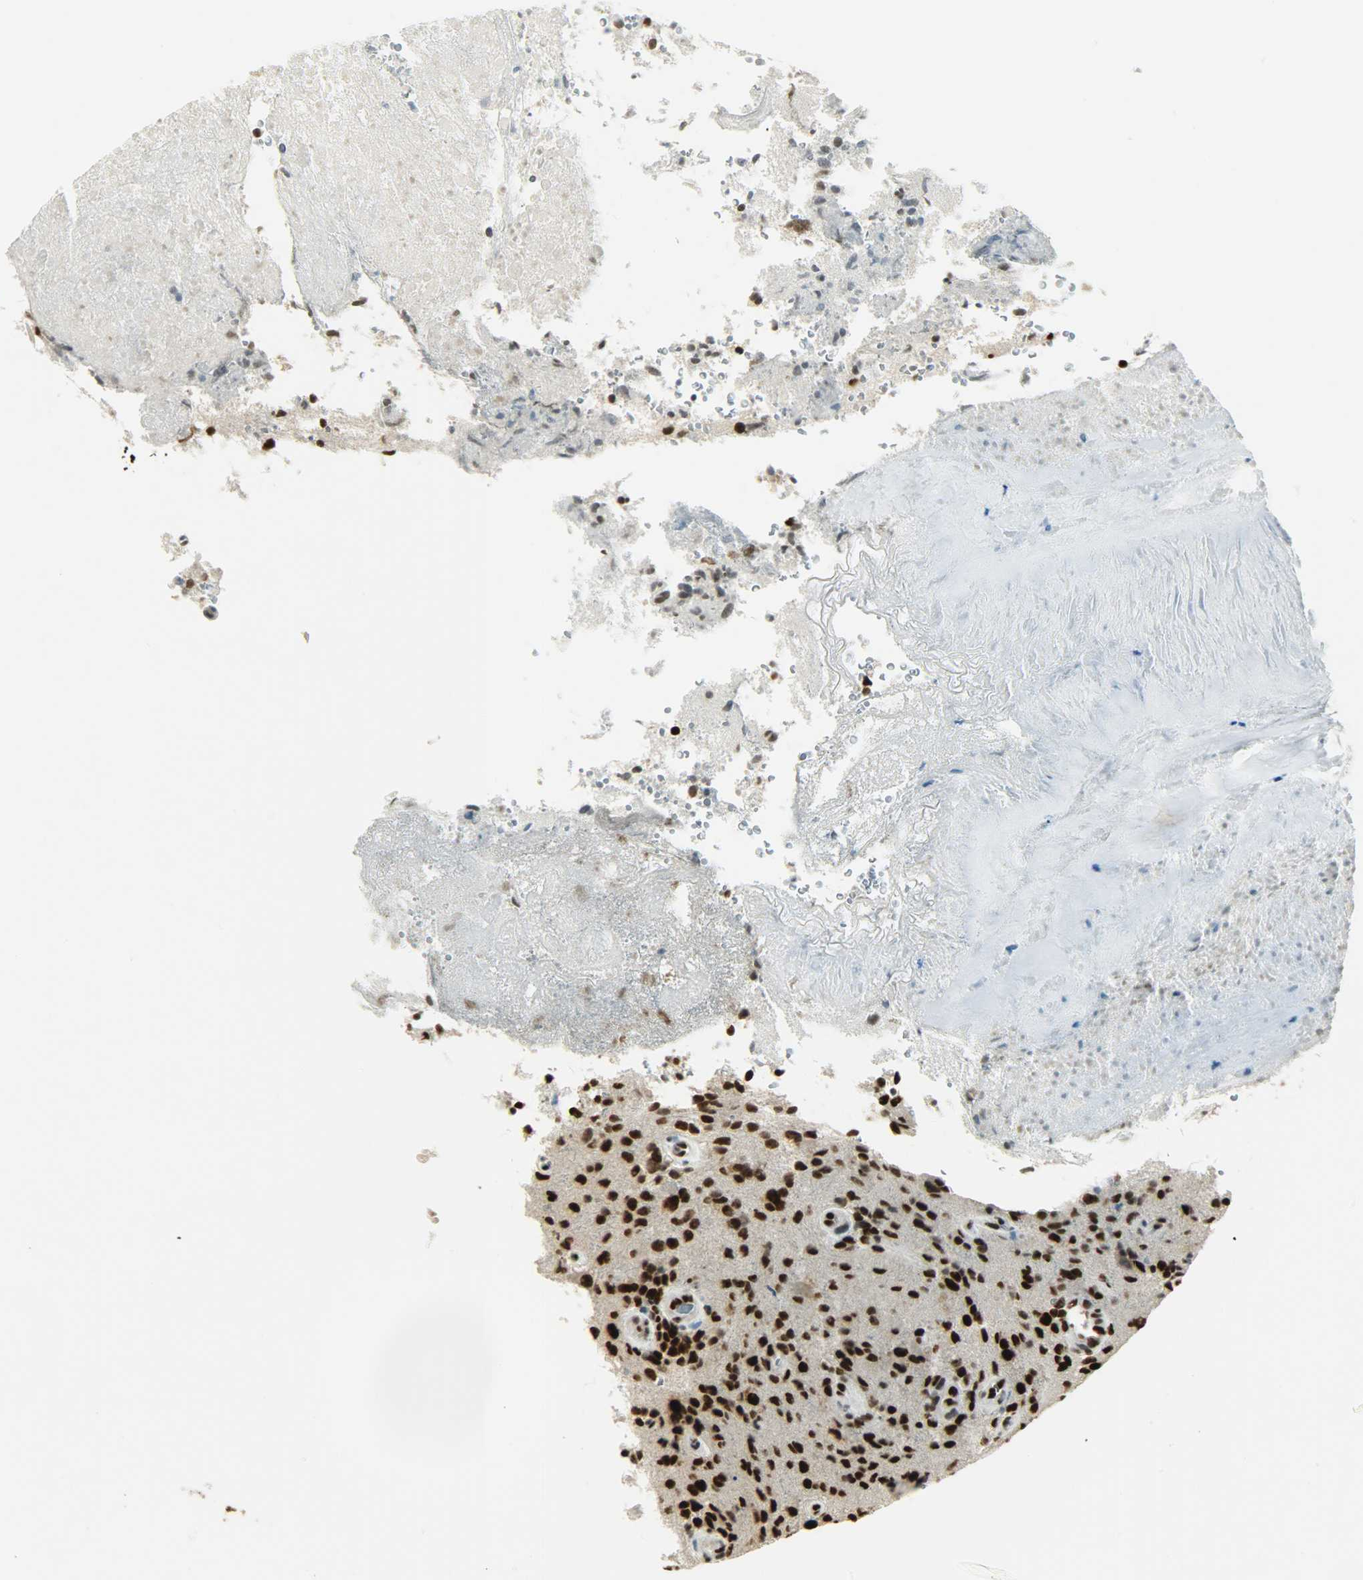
{"staining": {"intensity": "strong", "quantity": ">75%", "location": "nuclear"}, "tissue": "glioma", "cell_type": "Tumor cells", "image_type": "cancer", "snomed": [{"axis": "morphology", "description": "Normal tissue, NOS"}, {"axis": "morphology", "description": "Glioma, malignant, High grade"}, {"axis": "topography", "description": "Cerebral cortex"}], "caption": "The immunohistochemical stain labels strong nuclear expression in tumor cells of glioma tissue.", "gene": "MYEF2", "patient": {"sex": "male", "age": 75}}